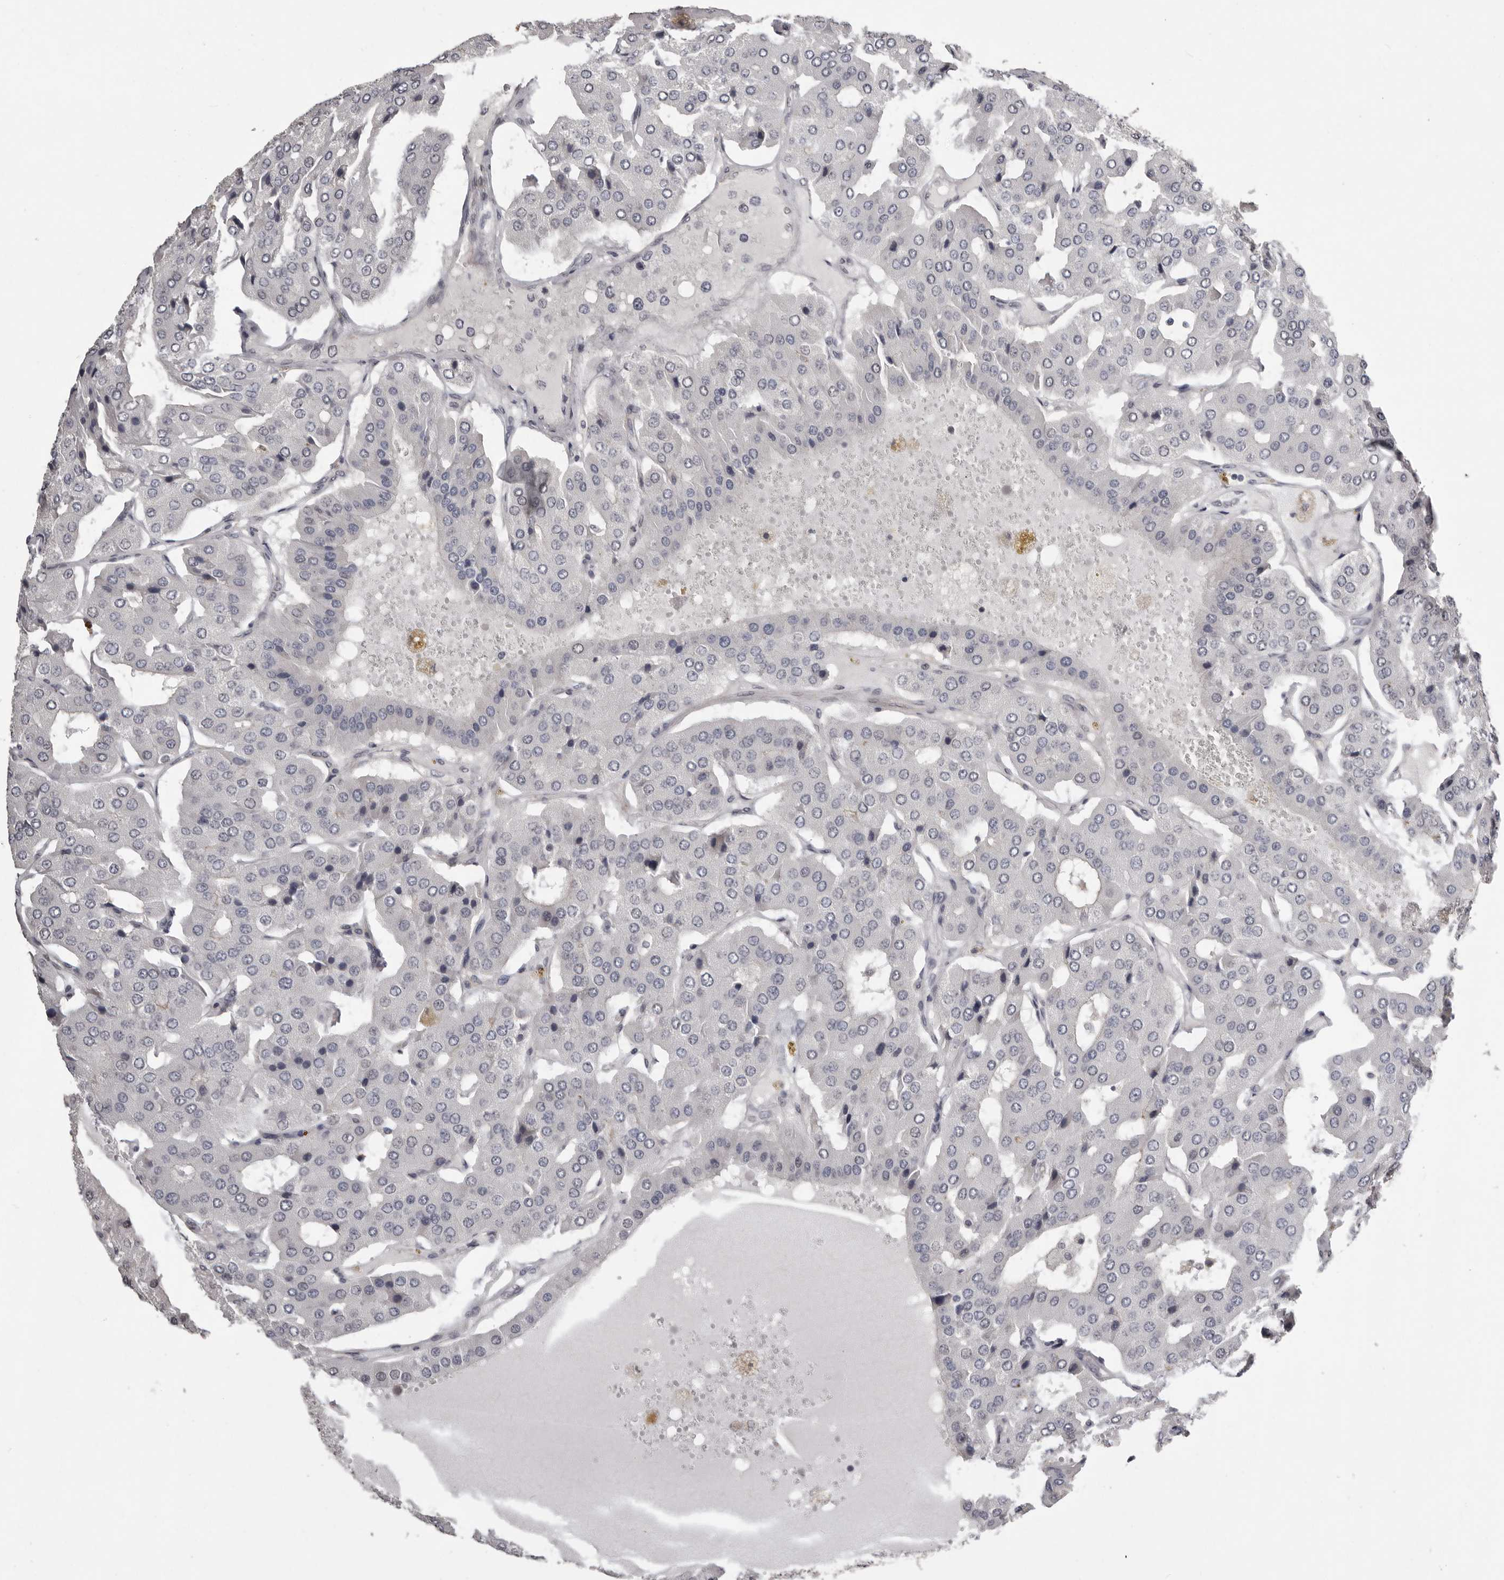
{"staining": {"intensity": "negative", "quantity": "none", "location": "none"}, "tissue": "parathyroid gland", "cell_type": "Glandular cells", "image_type": "normal", "snomed": [{"axis": "morphology", "description": "Normal tissue, NOS"}, {"axis": "morphology", "description": "Adenoma, NOS"}, {"axis": "topography", "description": "Parathyroid gland"}], "caption": "Glandular cells show no significant protein expression in benign parathyroid gland. (Brightfield microscopy of DAB immunohistochemistry at high magnification).", "gene": "SRCAP", "patient": {"sex": "female", "age": 86}}